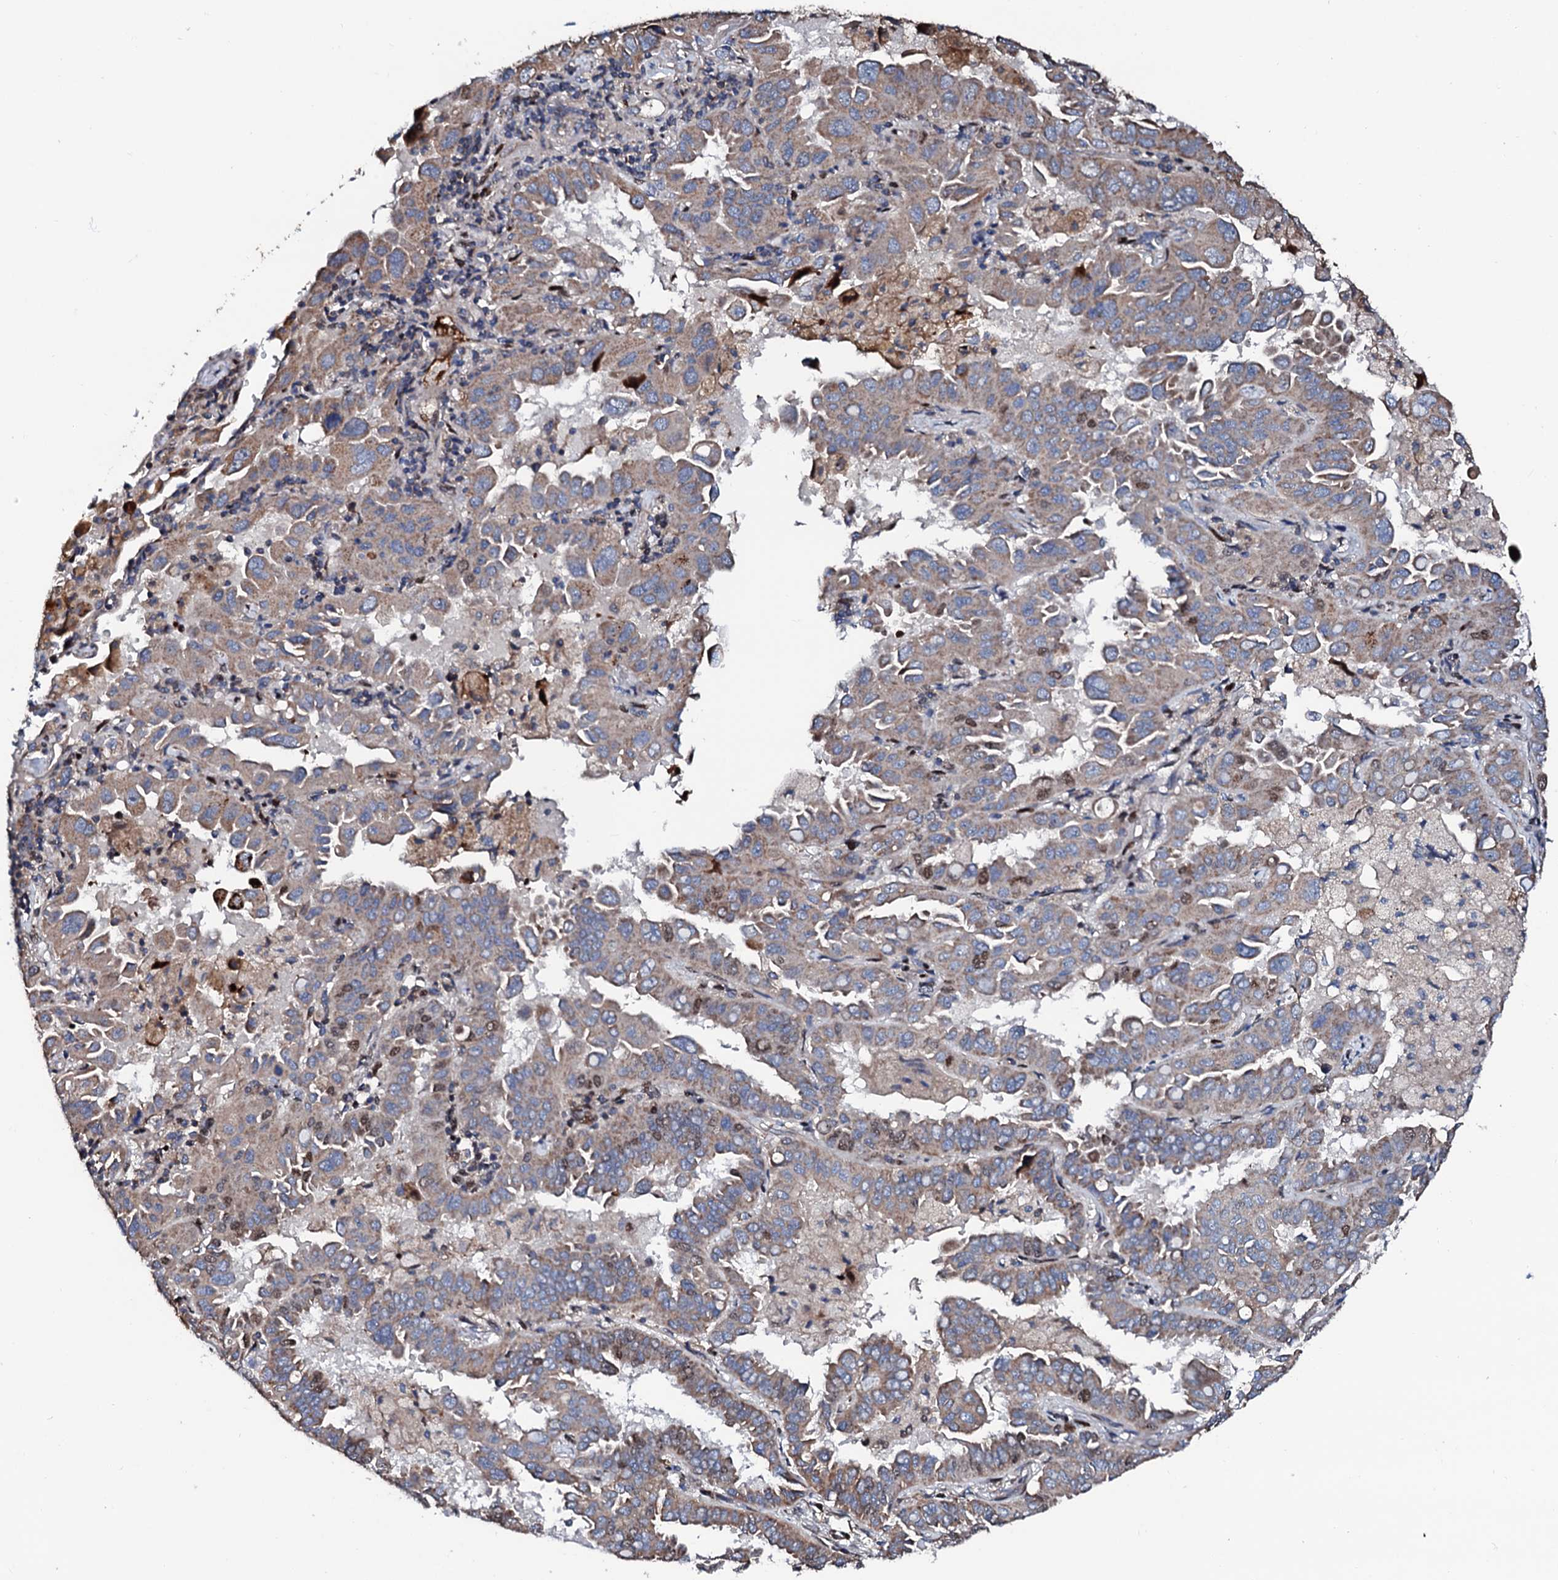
{"staining": {"intensity": "weak", "quantity": ">75%", "location": "cytoplasmic/membranous"}, "tissue": "lung cancer", "cell_type": "Tumor cells", "image_type": "cancer", "snomed": [{"axis": "morphology", "description": "Adenocarcinoma, NOS"}, {"axis": "topography", "description": "Lung"}], "caption": "An immunohistochemistry (IHC) photomicrograph of neoplastic tissue is shown. Protein staining in brown highlights weak cytoplasmic/membranous positivity in lung adenocarcinoma within tumor cells. The staining is performed using DAB (3,3'-diaminobenzidine) brown chromogen to label protein expression. The nuclei are counter-stained blue using hematoxylin.", "gene": "KIF18A", "patient": {"sex": "male", "age": 64}}